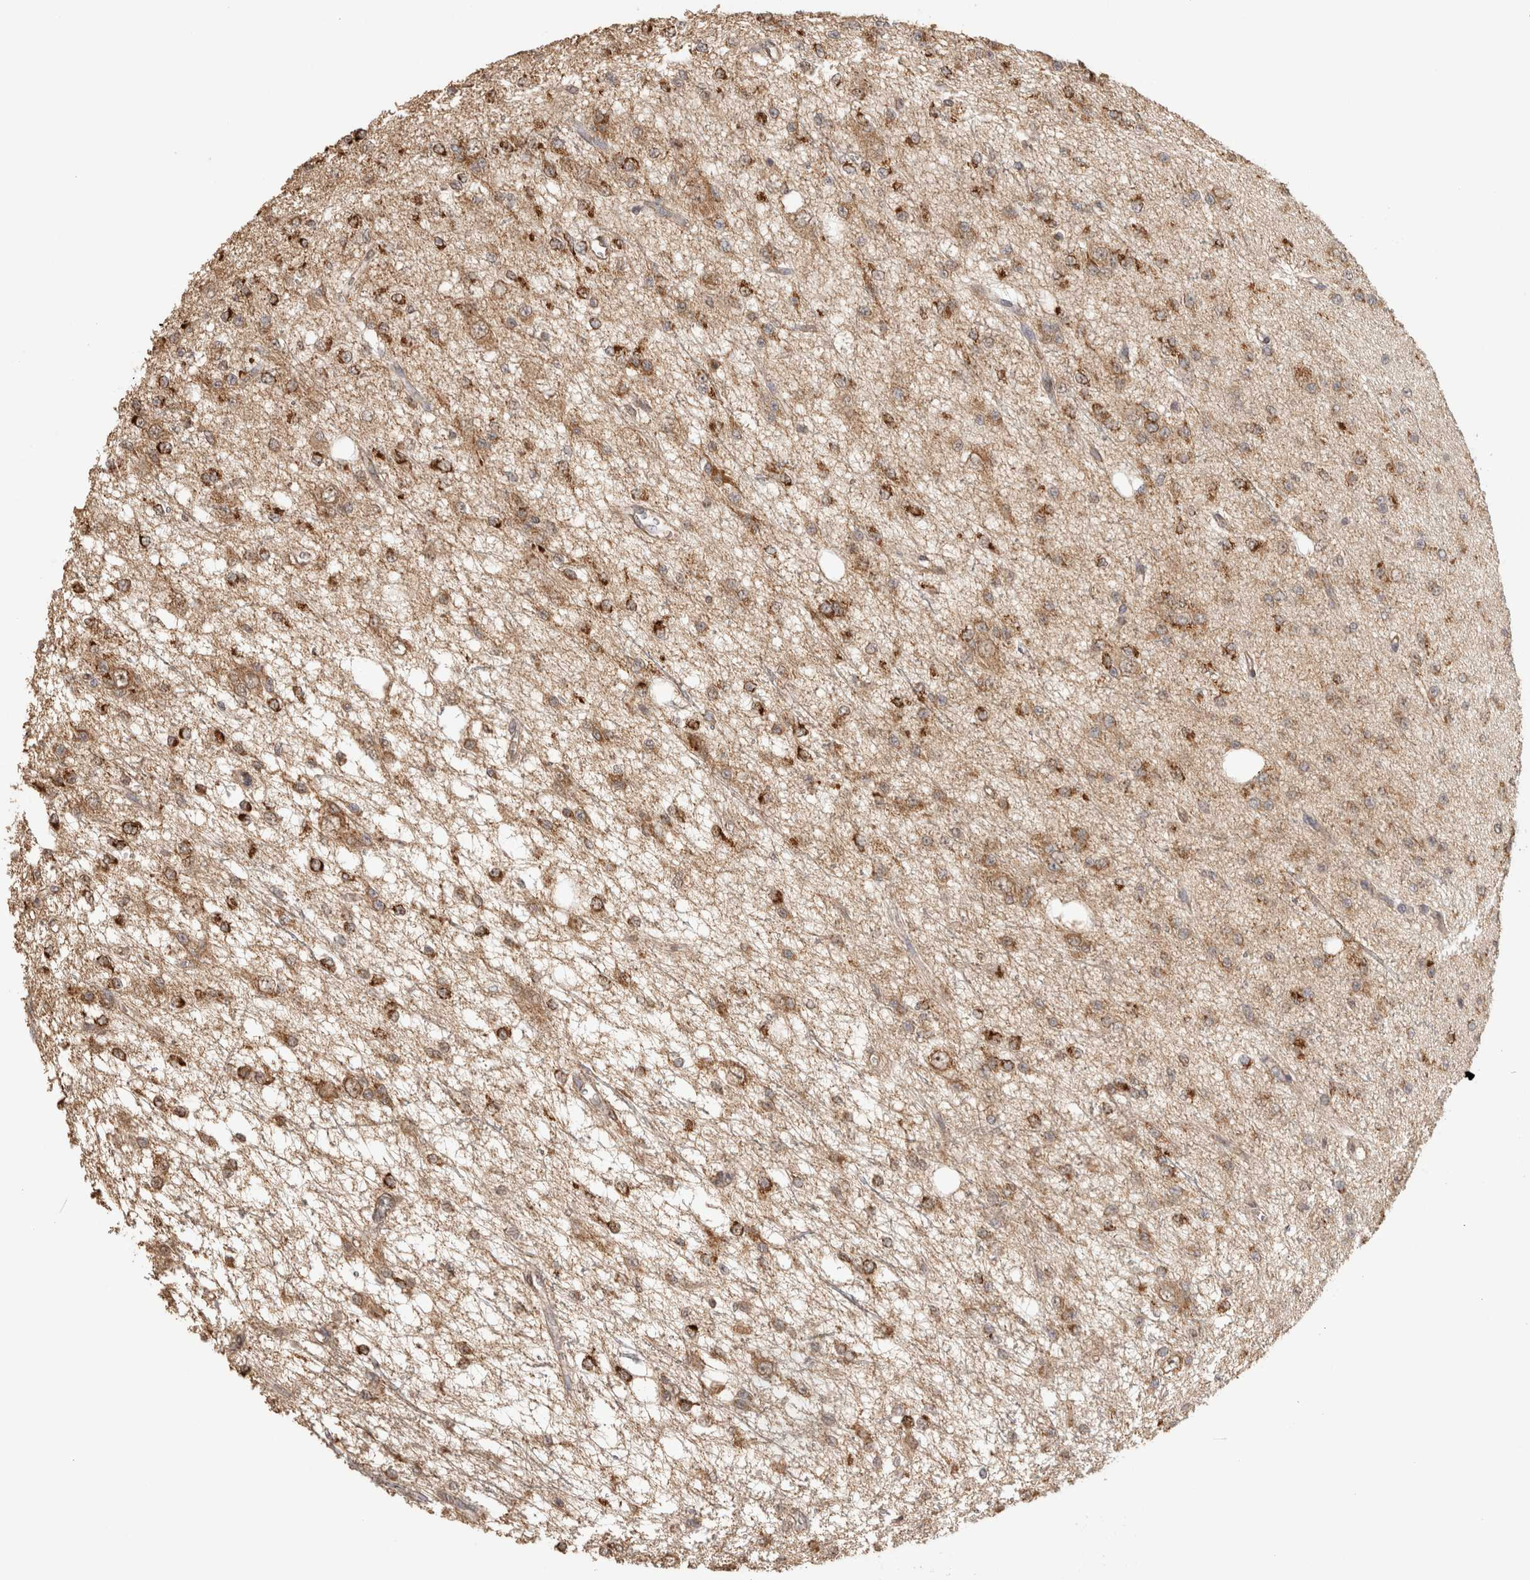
{"staining": {"intensity": "moderate", "quantity": ">75%", "location": "cytoplasmic/membranous"}, "tissue": "glioma", "cell_type": "Tumor cells", "image_type": "cancer", "snomed": [{"axis": "morphology", "description": "Glioma, malignant, Low grade"}, {"axis": "topography", "description": "Brain"}], "caption": "Protein analysis of malignant low-grade glioma tissue demonstrates moderate cytoplasmic/membranous staining in about >75% of tumor cells.", "gene": "BNIP3L", "patient": {"sex": "male", "age": 38}}